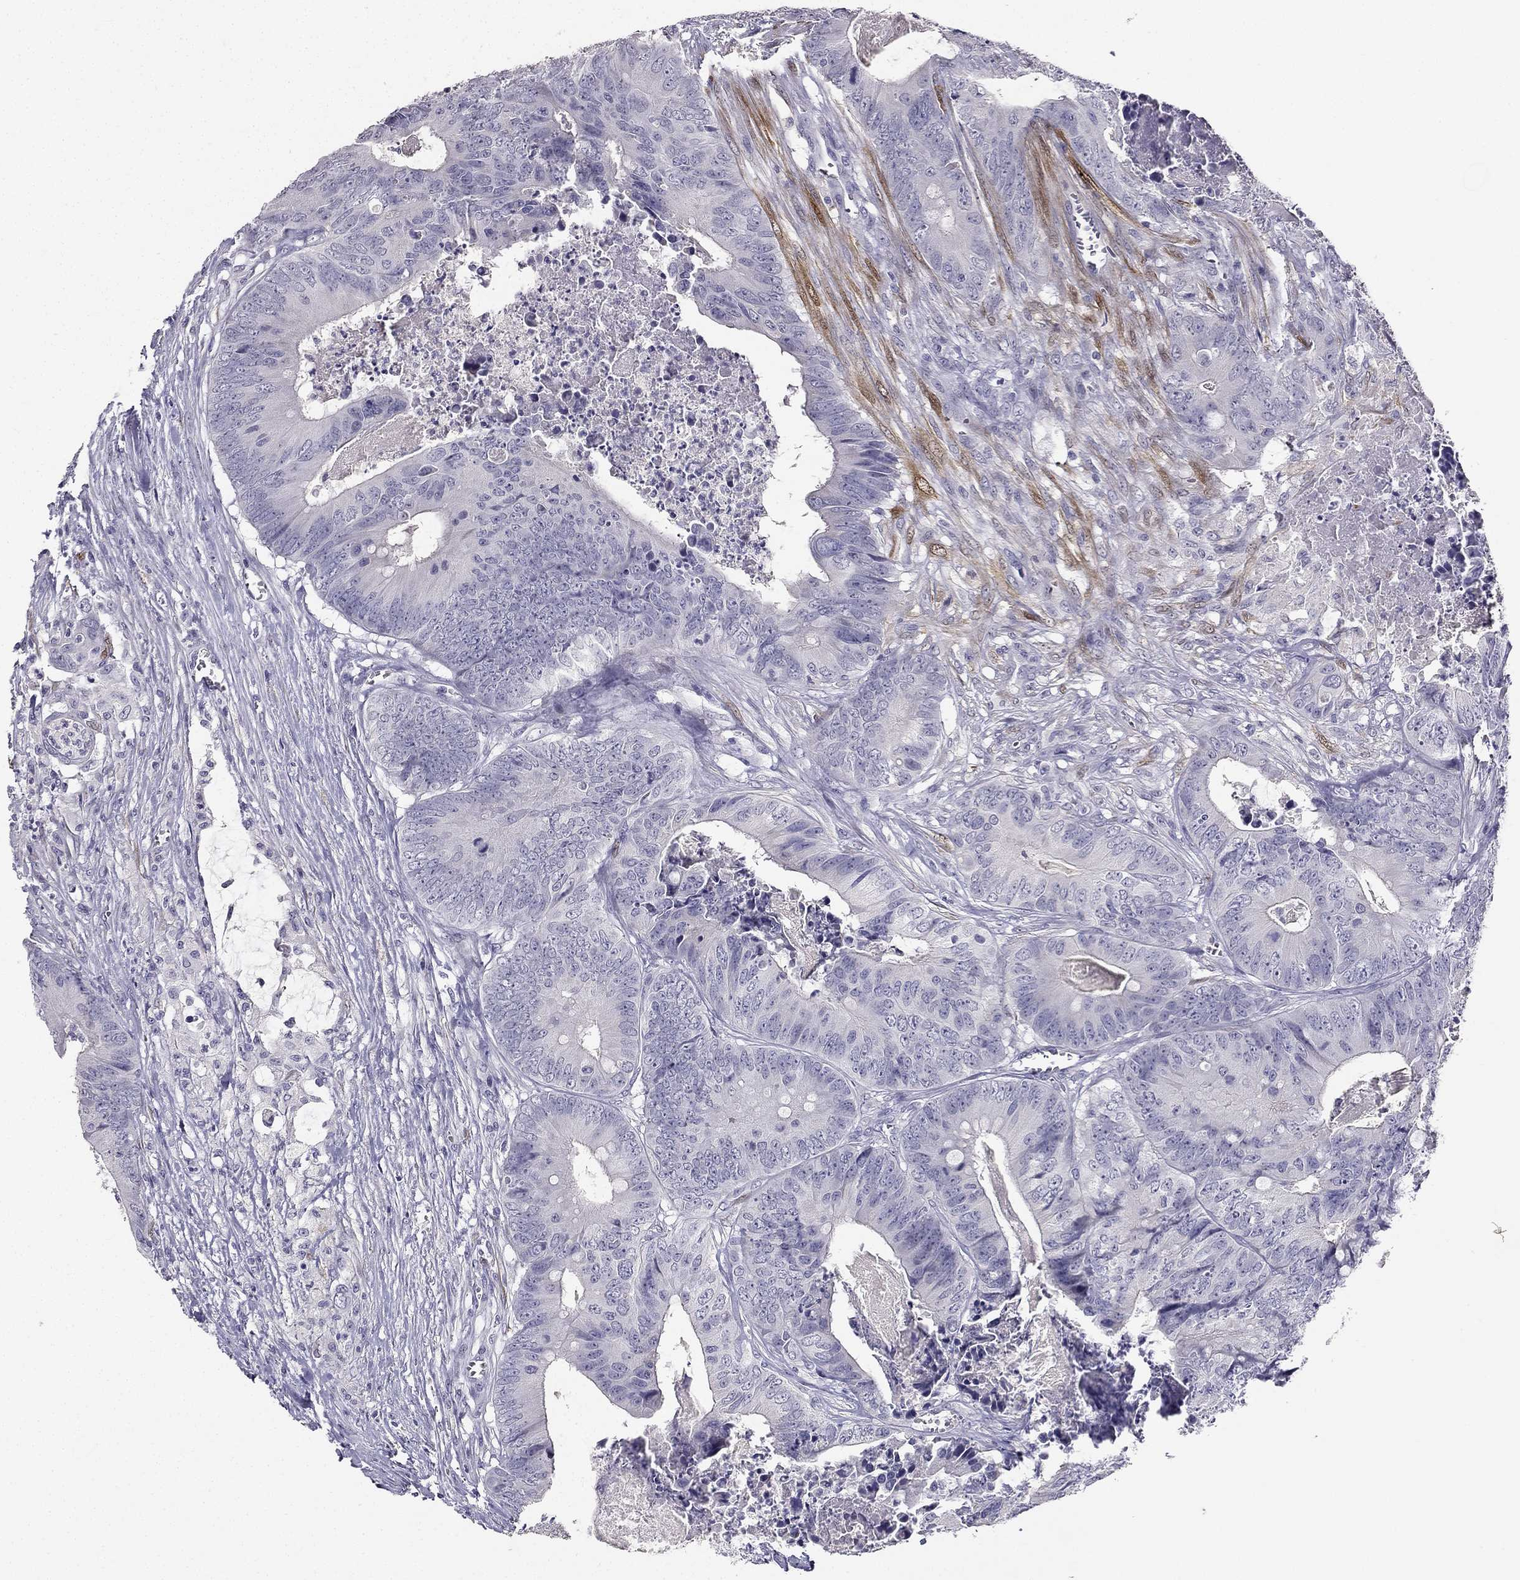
{"staining": {"intensity": "negative", "quantity": "none", "location": "none"}, "tissue": "colorectal cancer", "cell_type": "Tumor cells", "image_type": "cancer", "snomed": [{"axis": "morphology", "description": "Adenocarcinoma, NOS"}, {"axis": "topography", "description": "Colon"}], "caption": "Protein analysis of colorectal cancer (adenocarcinoma) shows no significant staining in tumor cells.", "gene": "CALB2", "patient": {"sex": "male", "age": 84}}